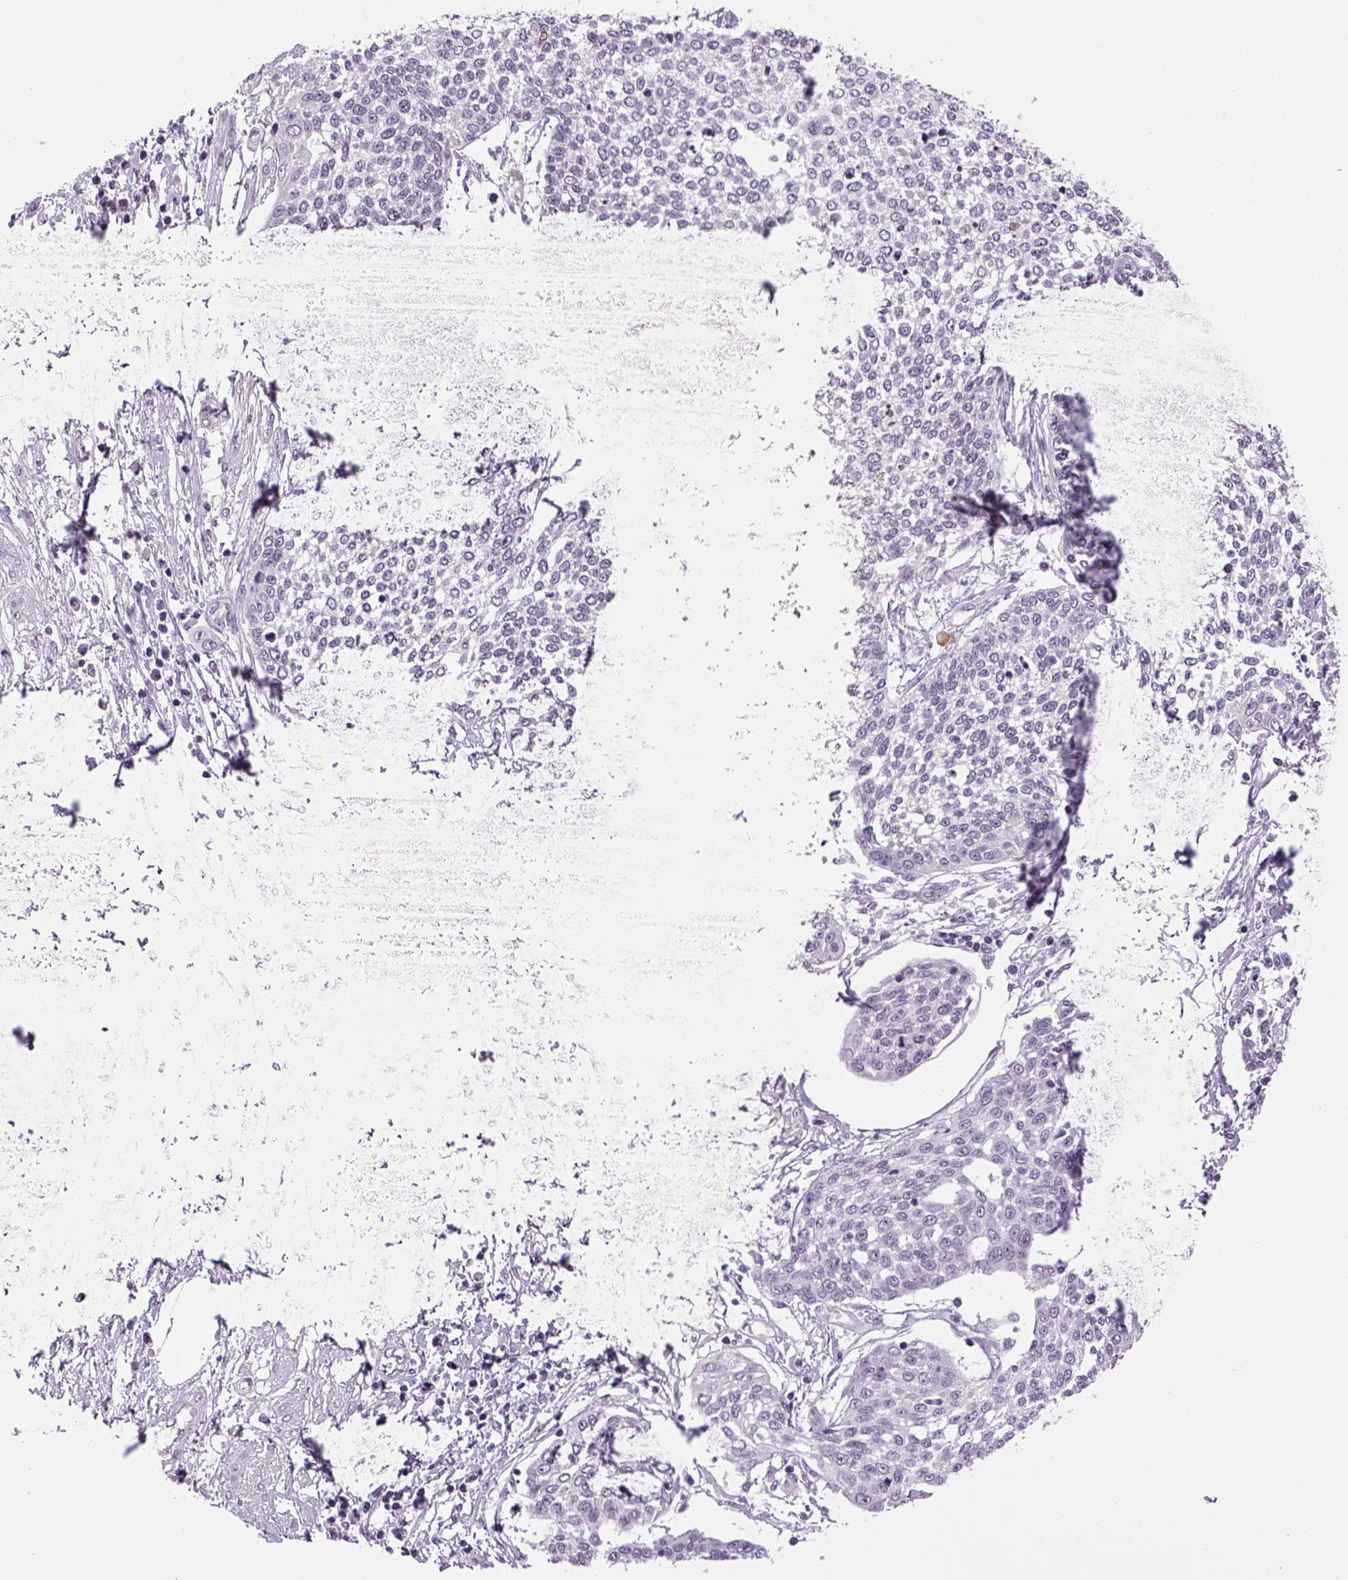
{"staining": {"intensity": "negative", "quantity": "none", "location": "none"}, "tissue": "cervical cancer", "cell_type": "Tumor cells", "image_type": "cancer", "snomed": [{"axis": "morphology", "description": "Squamous cell carcinoma, NOS"}, {"axis": "topography", "description": "Cervix"}], "caption": "Cervical cancer was stained to show a protein in brown. There is no significant expression in tumor cells.", "gene": "PRRT1", "patient": {"sex": "female", "age": 34}}